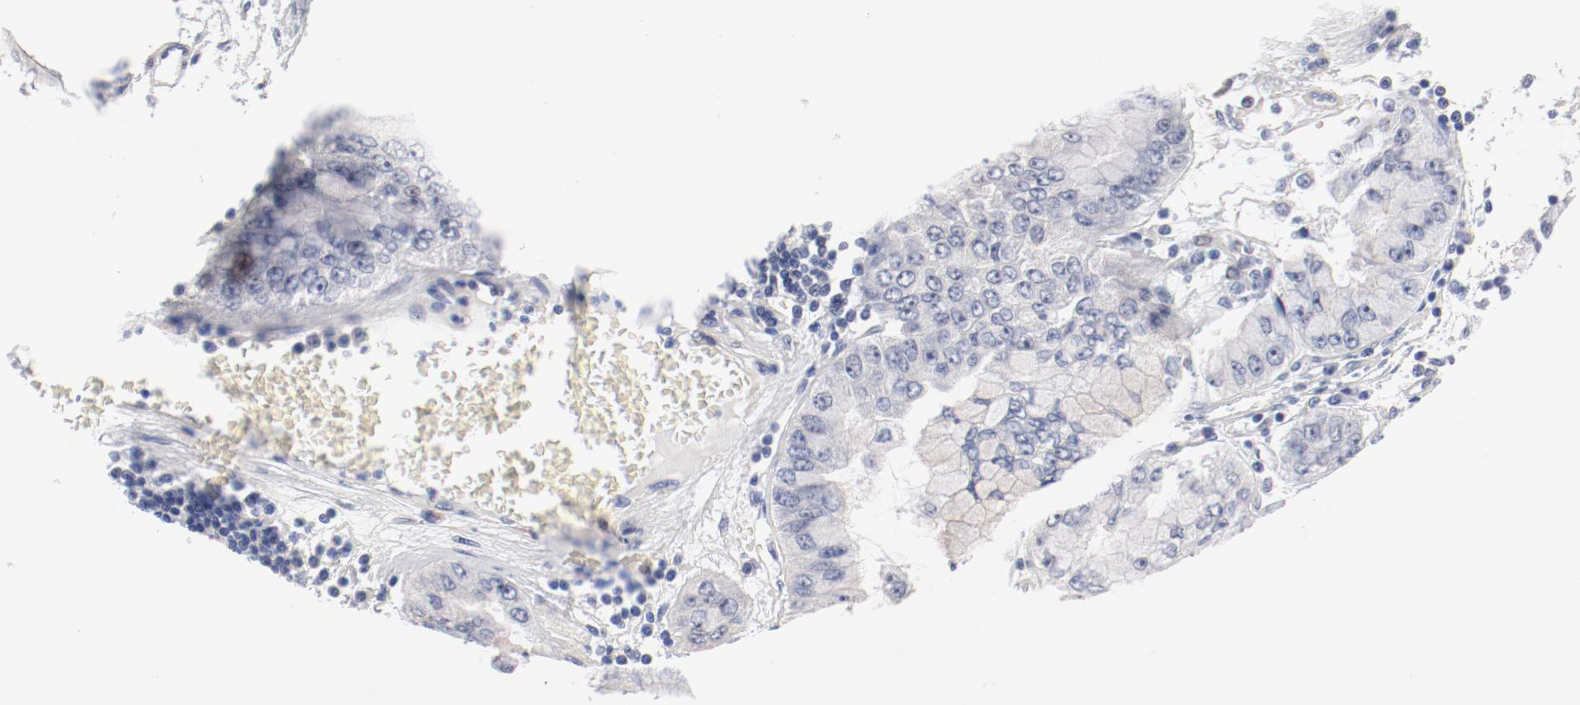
{"staining": {"intensity": "negative", "quantity": "none", "location": "none"}, "tissue": "liver cancer", "cell_type": "Tumor cells", "image_type": "cancer", "snomed": [{"axis": "morphology", "description": "Cholangiocarcinoma"}, {"axis": "topography", "description": "Liver"}], "caption": "Tumor cells are negative for protein expression in human cholangiocarcinoma (liver).", "gene": "GPR143", "patient": {"sex": "female", "age": 79}}